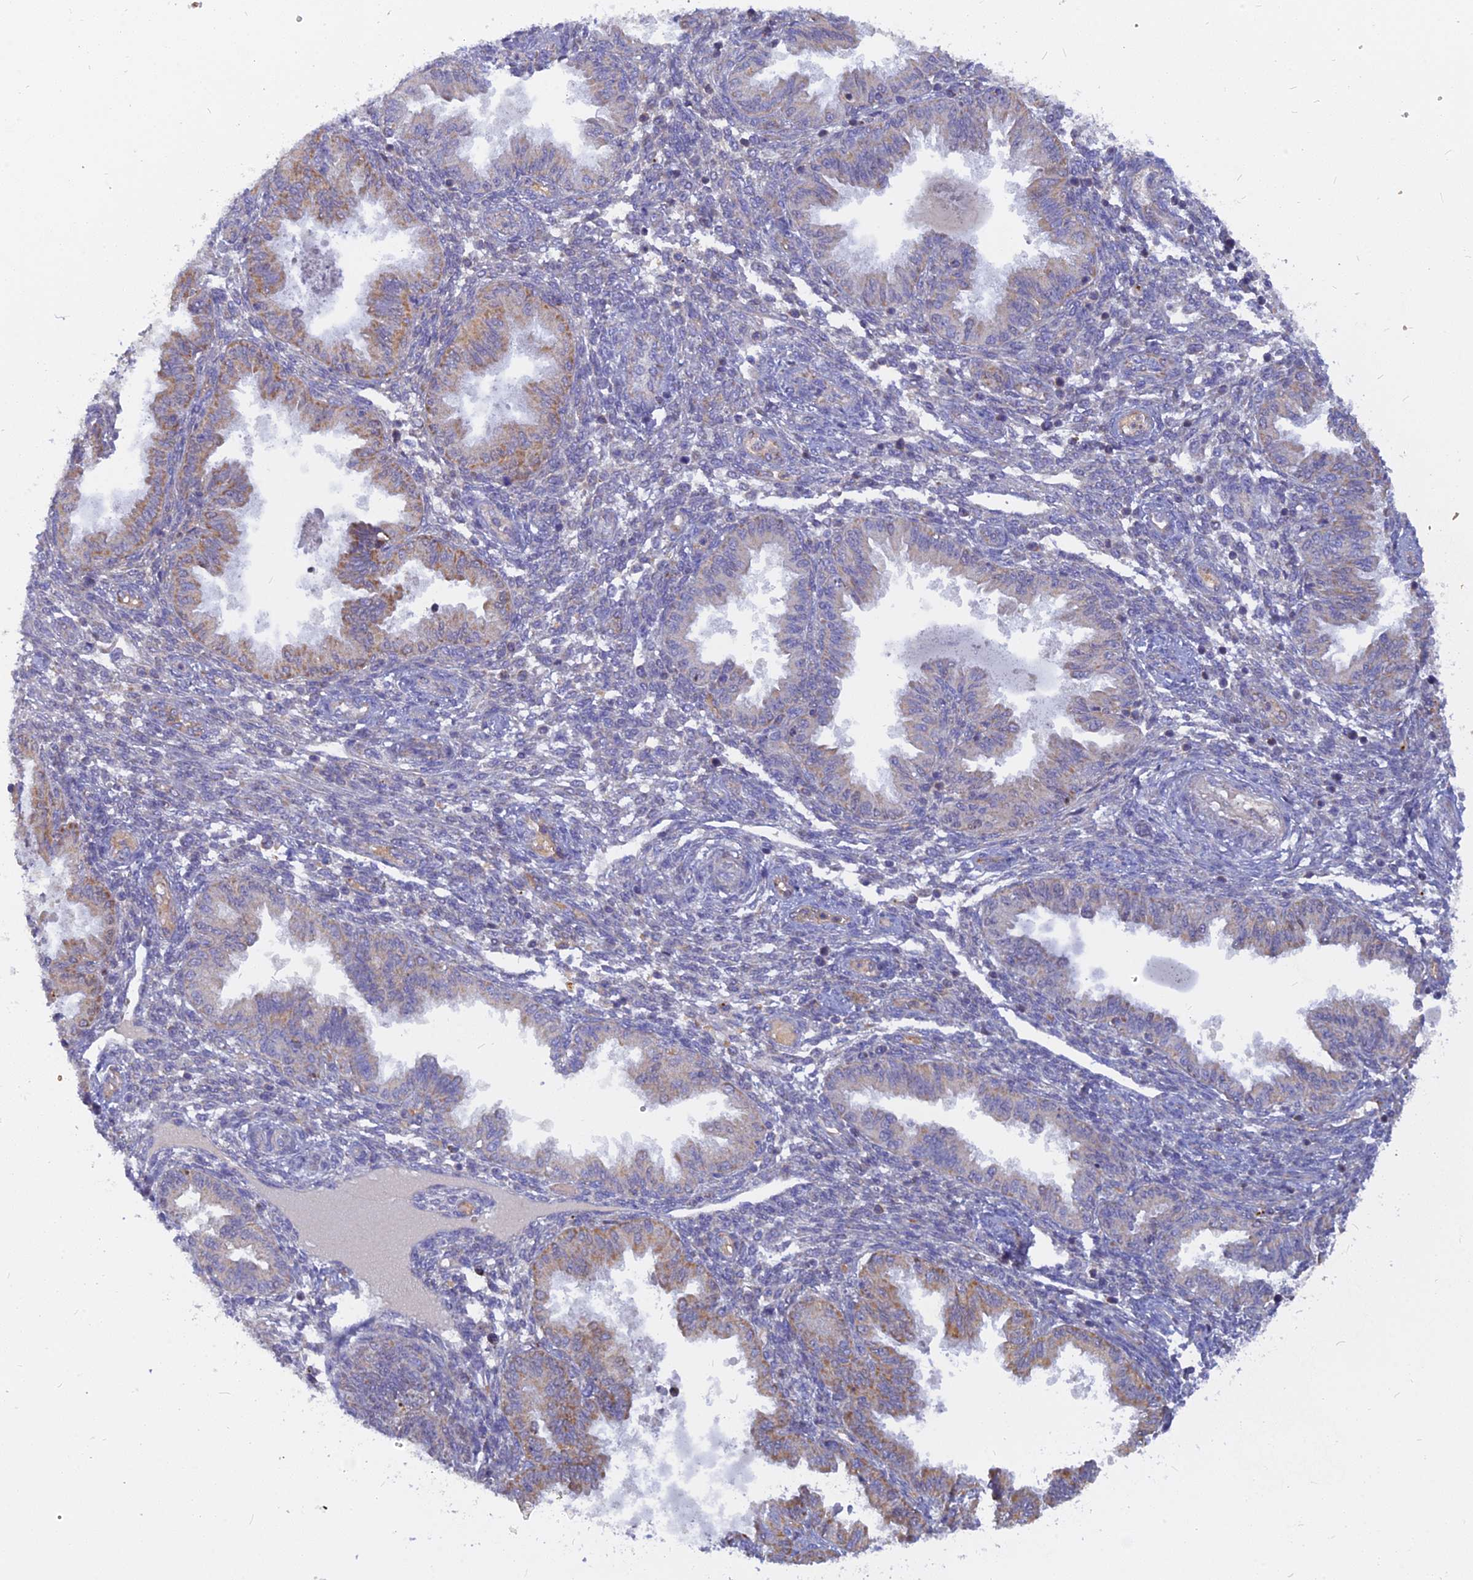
{"staining": {"intensity": "negative", "quantity": "none", "location": "none"}, "tissue": "endometrium", "cell_type": "Cells in endometrial stroma", "image_type": "normal", "snomed": [{"axis": "morphology", "description": "Normal tissue, NOS"}, {"axis": "topography", "description": "Endometrium"}], "caption": "High magnification brightfield microscopy of normal endometrium stained with DAB (brown) and counterstained with hematoxylin (blue): cells in endometrial stroma show no significant expression.", "gene": "CACNA1B", "patient": {"sex": "female", "age": 33}}